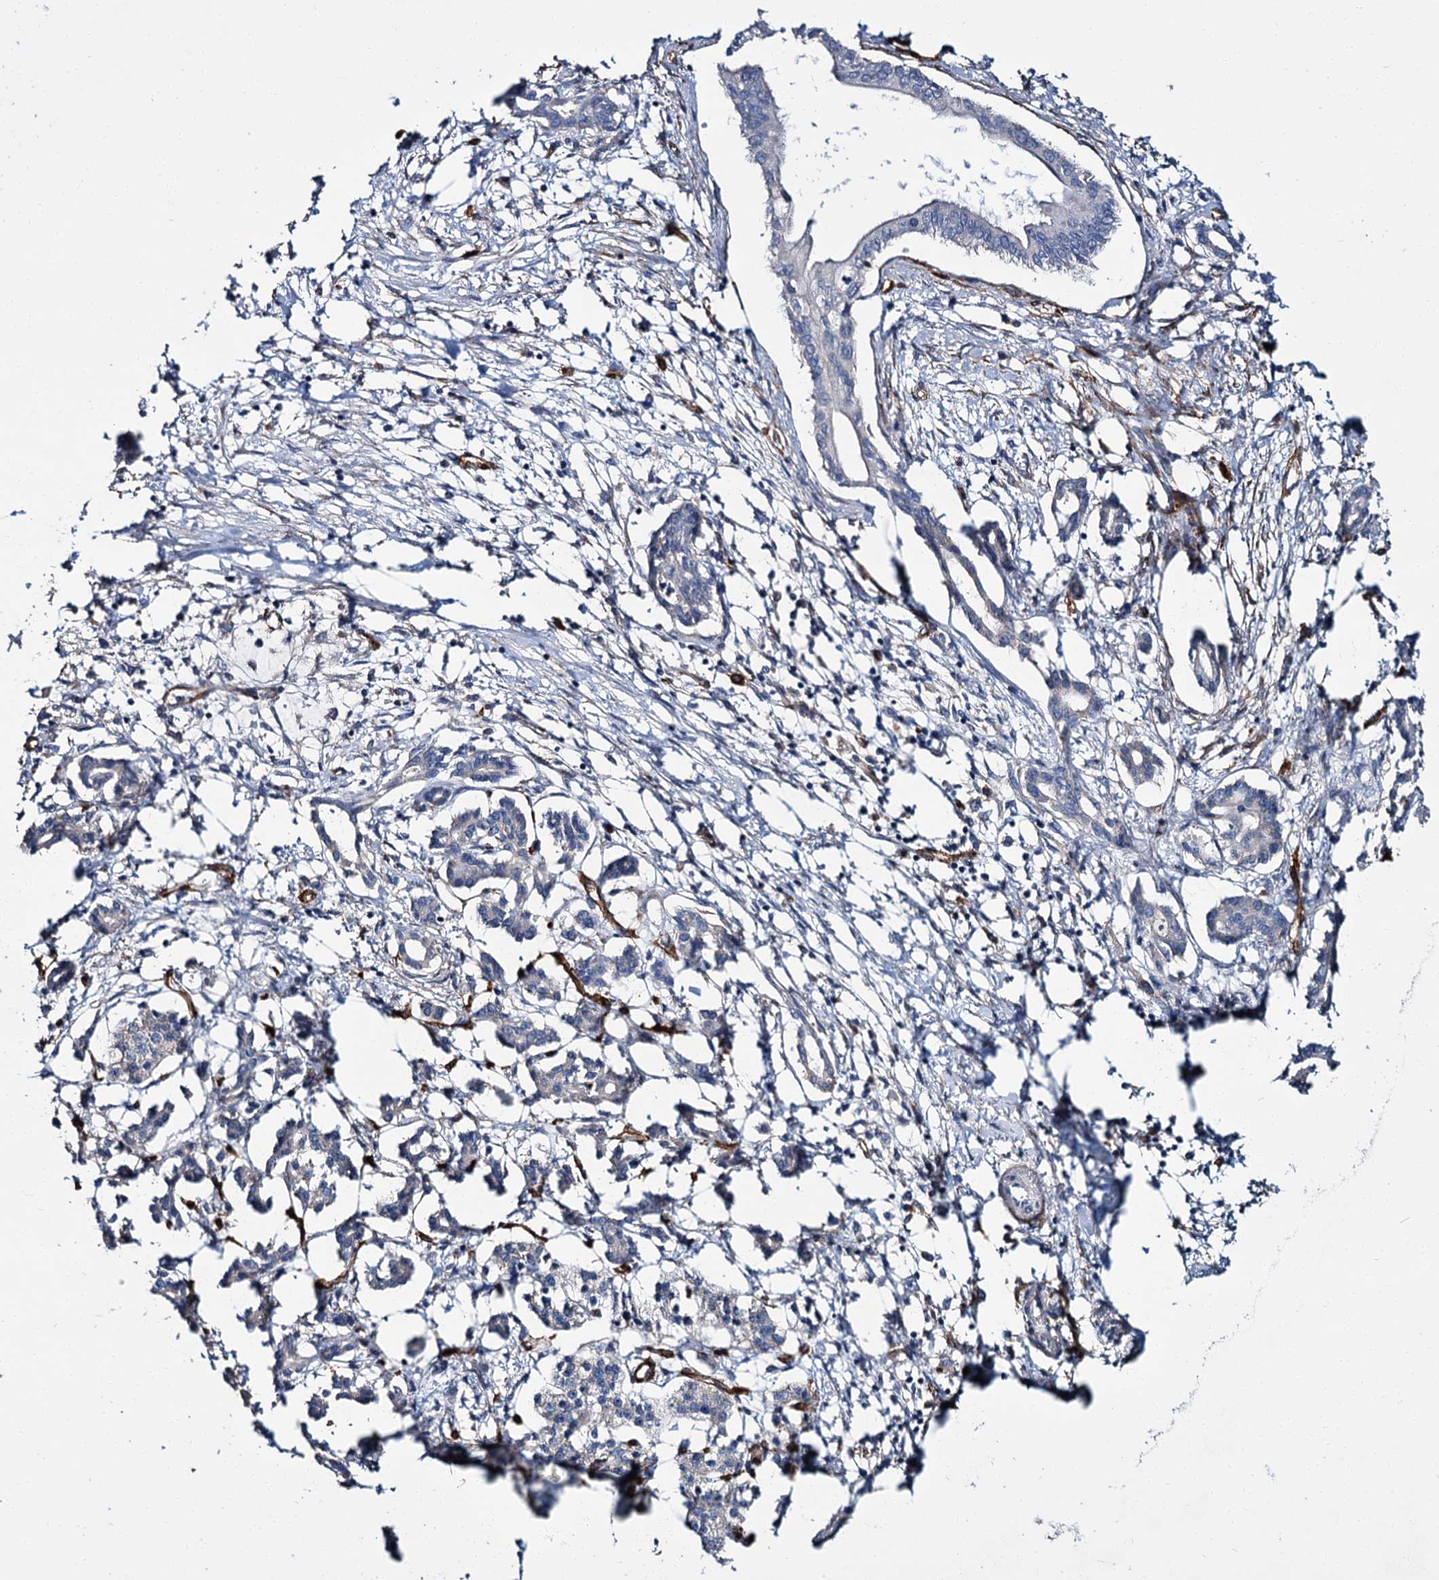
{"staining": {"intensity": "negative", "quantity": "none", "location": "none"}, "tissue": "pancreatic cancer", "cell_type": "Tumor cells", "image_type": "cancer", "snomed": [{"axis": "morphology", "description": "Adenocarcinoma, NOS"}, {"axis": "topography", "description": "Pancreas"}], "caption": "This is a histopathology image of immunohistochemistry staining of pancreatic cancer, which shows no positivity in tumor cells. The staining is performed using DAB (3,3'-diaminobenzidine) brown chromogen with nuclei counter-stained in using hematoxylin.", "gene": "CACNA1C", "patient": {"sex": "female", "age": 50}}